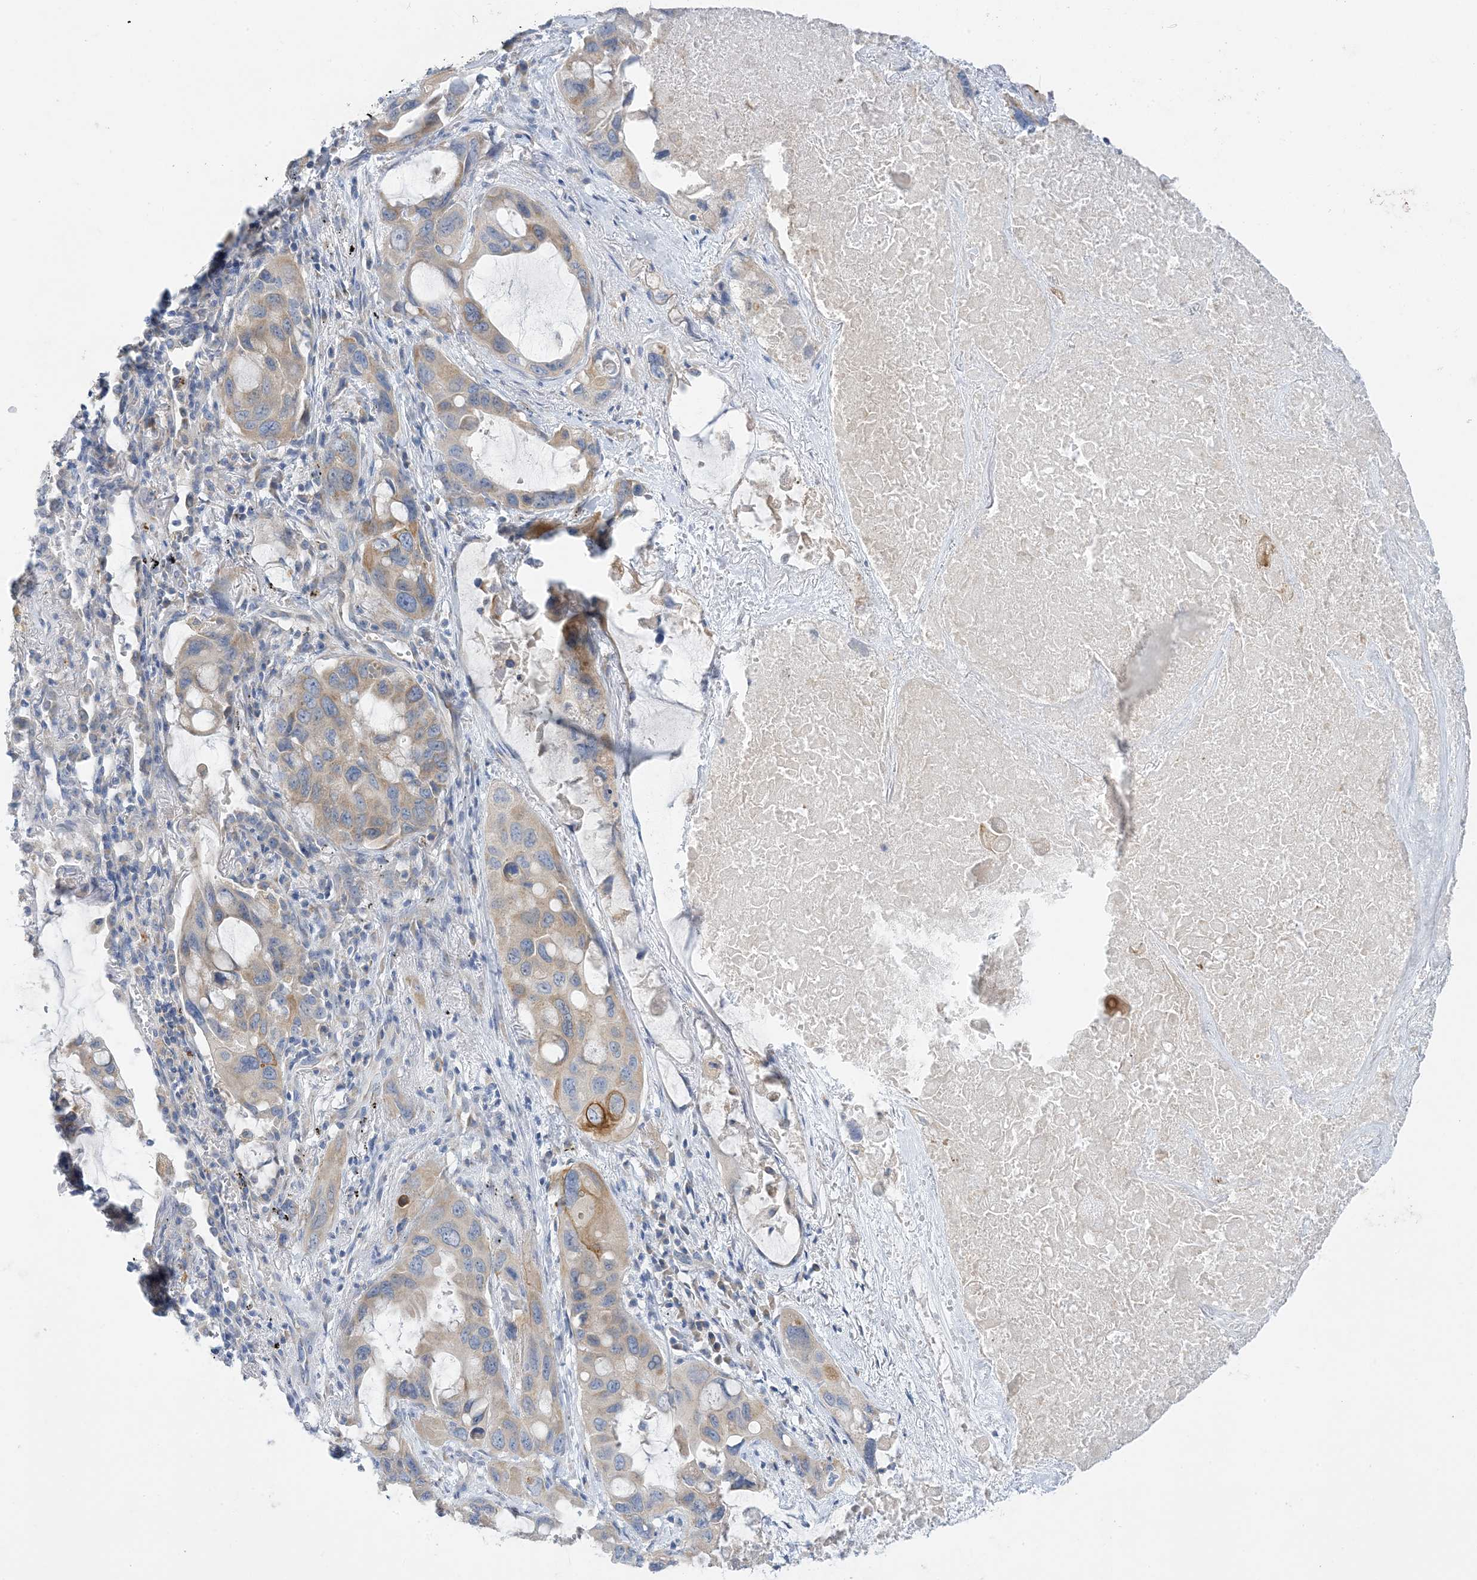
{"staining": {"intensity": "moderate", "quantity": "<25%", "location": "cytoplasmic/membranous"}, "tissue": "lung cancer", "cell_type": "Tumor cells", "image_type": "cancer", "snomed": [{"axis": "morphology", "description": "Squamous cell carcinoma, NOS"}, {"axis": "topography", "description": "Lung"}], "caption": "Squamous cell carcinoma (lung) stained with a brown dye exhibits moderate cytoplasmic/membranous positive positivity in approximately <25% of tumor cells.", "gene": "ZCCHC18", "patient": {"sex": "female", "age": 73}}